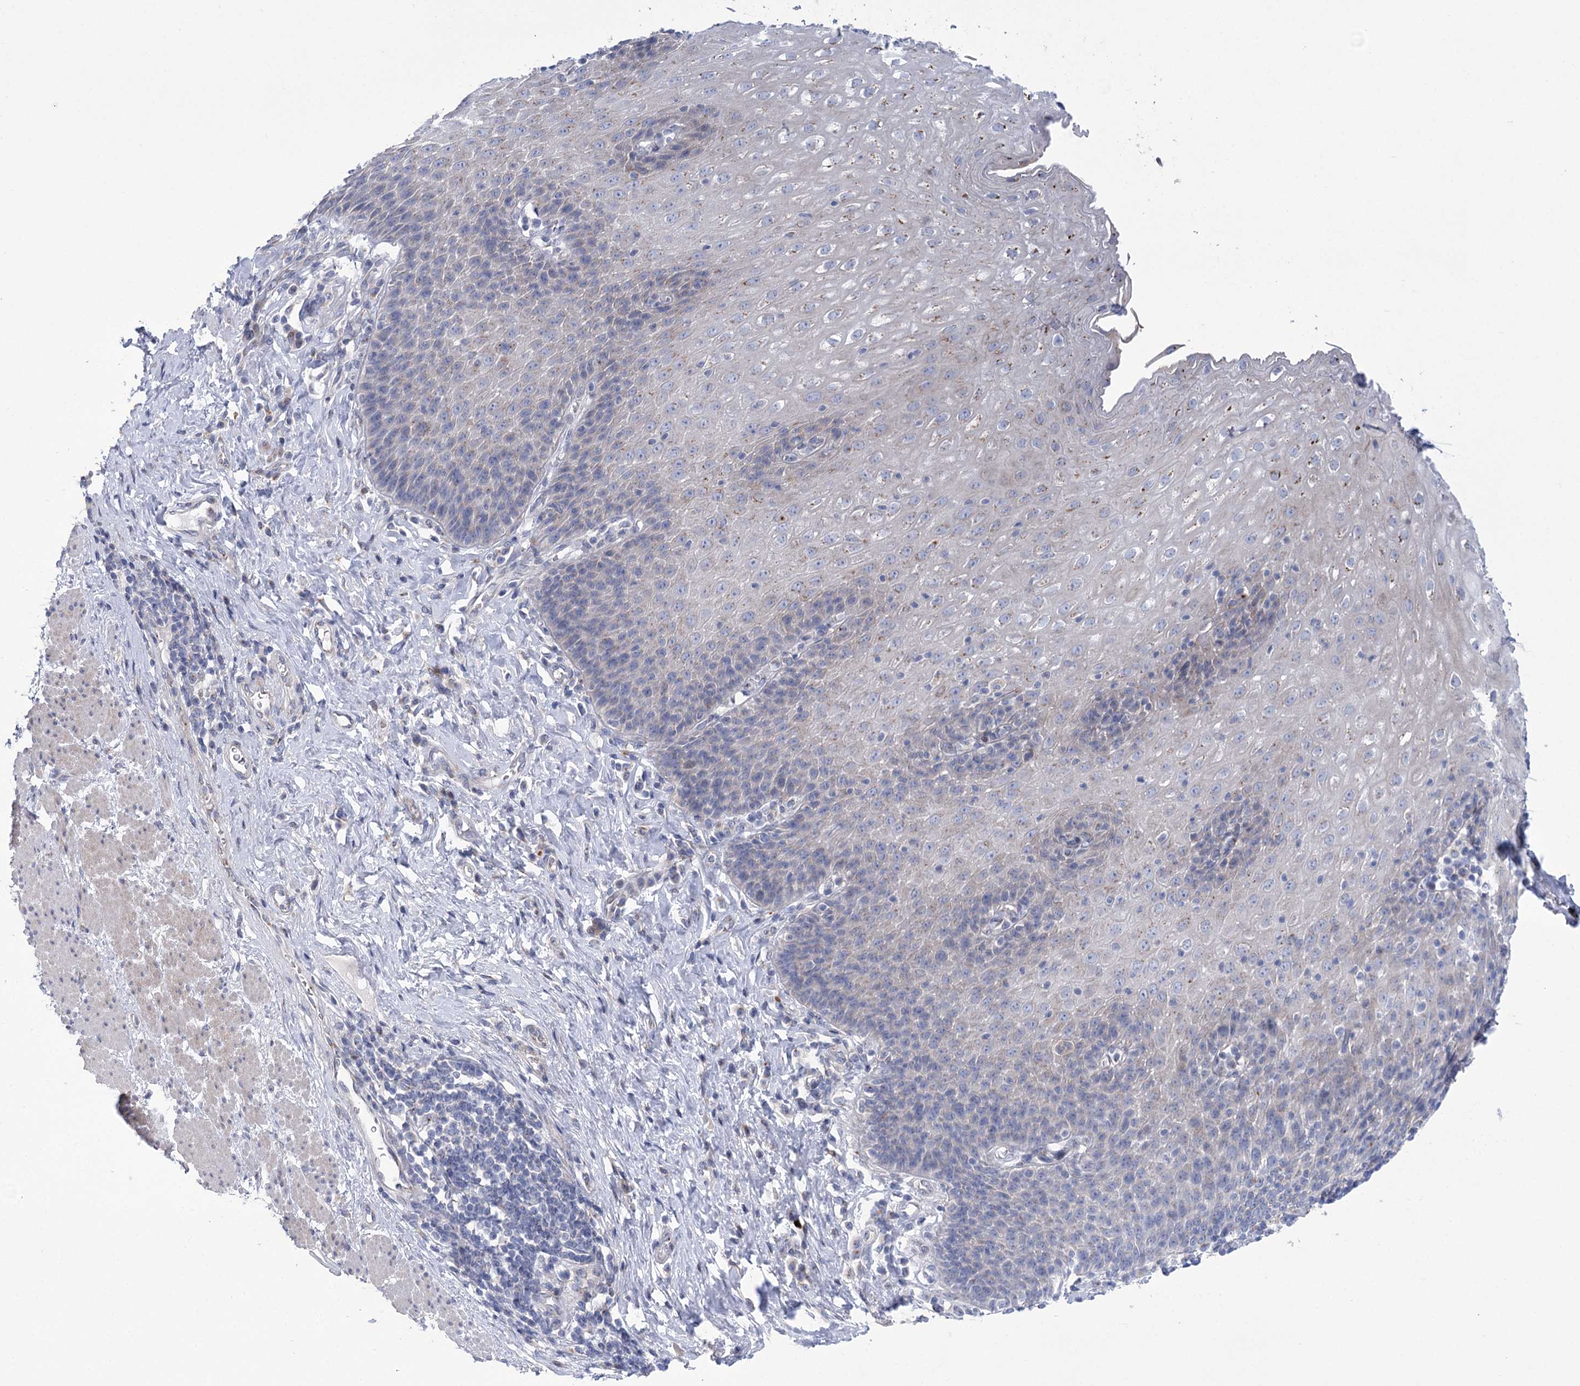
{"staining": {"intensity": "weak", "quantity": "<25%", "location": "cytoplasmic/membranous"}, "tissue": "esophagus", "cell_type": "Squamous epithelial cells", "image_type": "normal", "snomed": [{"axis": "morphology", "description": "Normal tissue, NOS"}, {"axis": "topography", "description": "Esophagus"}], "caption": "Esophagus was stained to show a protein in brown. There is no significant positivity in squamous epithelial cells. Brightfield microscopy of immunohistochemistry stained with DAB (3,3'-diaminobenzidine) (brown) and hematoxylin (blue), captured at high magnification.", "gene": "NME7", "patient": {"sex": "female", "age": 61}}